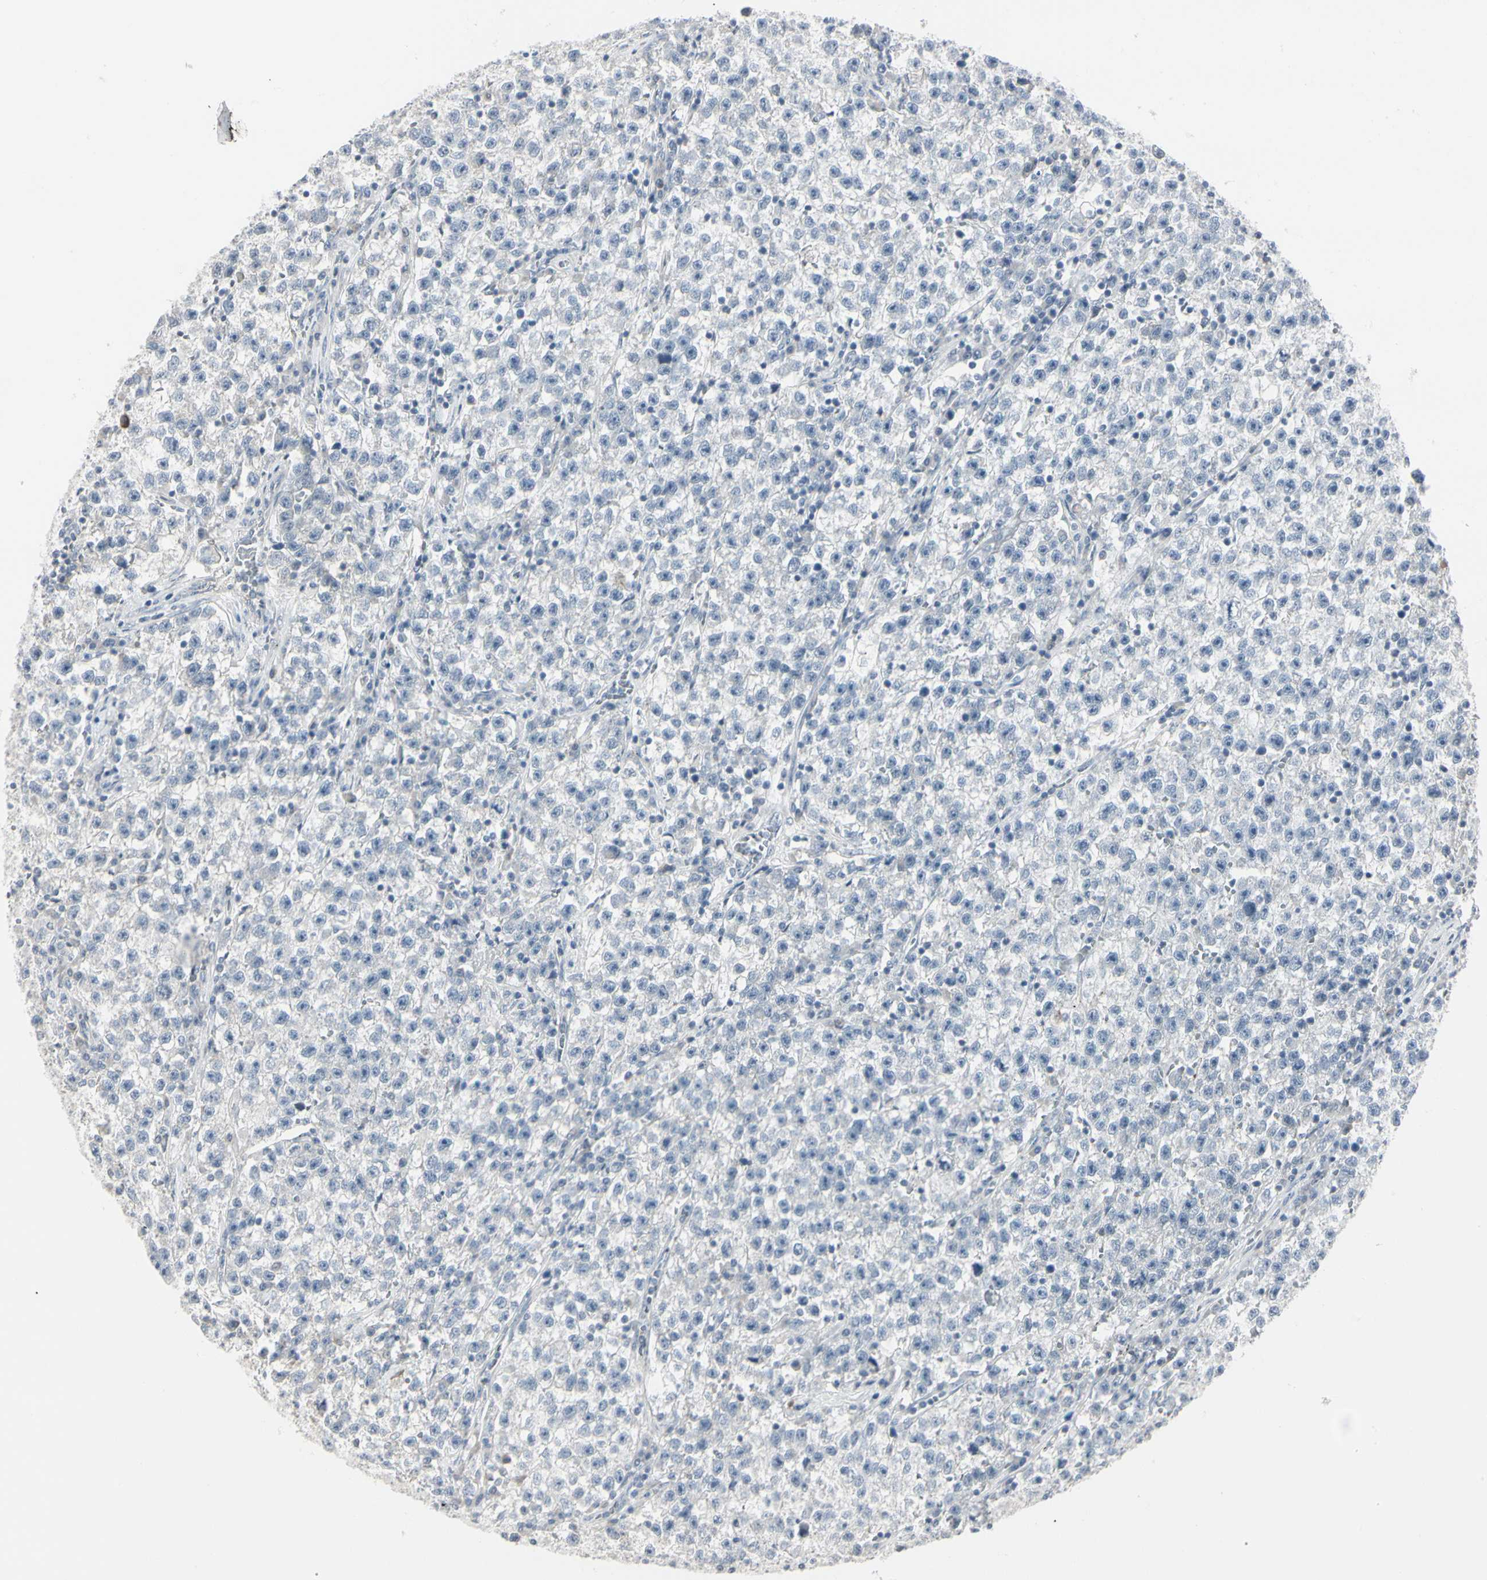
{"staining": {"intensity": "negative", "quantity": "none", "location": "none"}, "tissue": "testis cancer", "cell_type": "Tumor cells", "image_type": "cancer", "snomed": [{"axis": "morphology", "description": "Seminoma, NOS"}, {"axis": "topography", "description": "Testis"}], "caption": "Immunohistochemistry image of human testis seminoma stained for a protein (brown), which displays no staining in tumor cells.", "gene": "DMPK", "patient": {"sex": "male", "age": 22}}